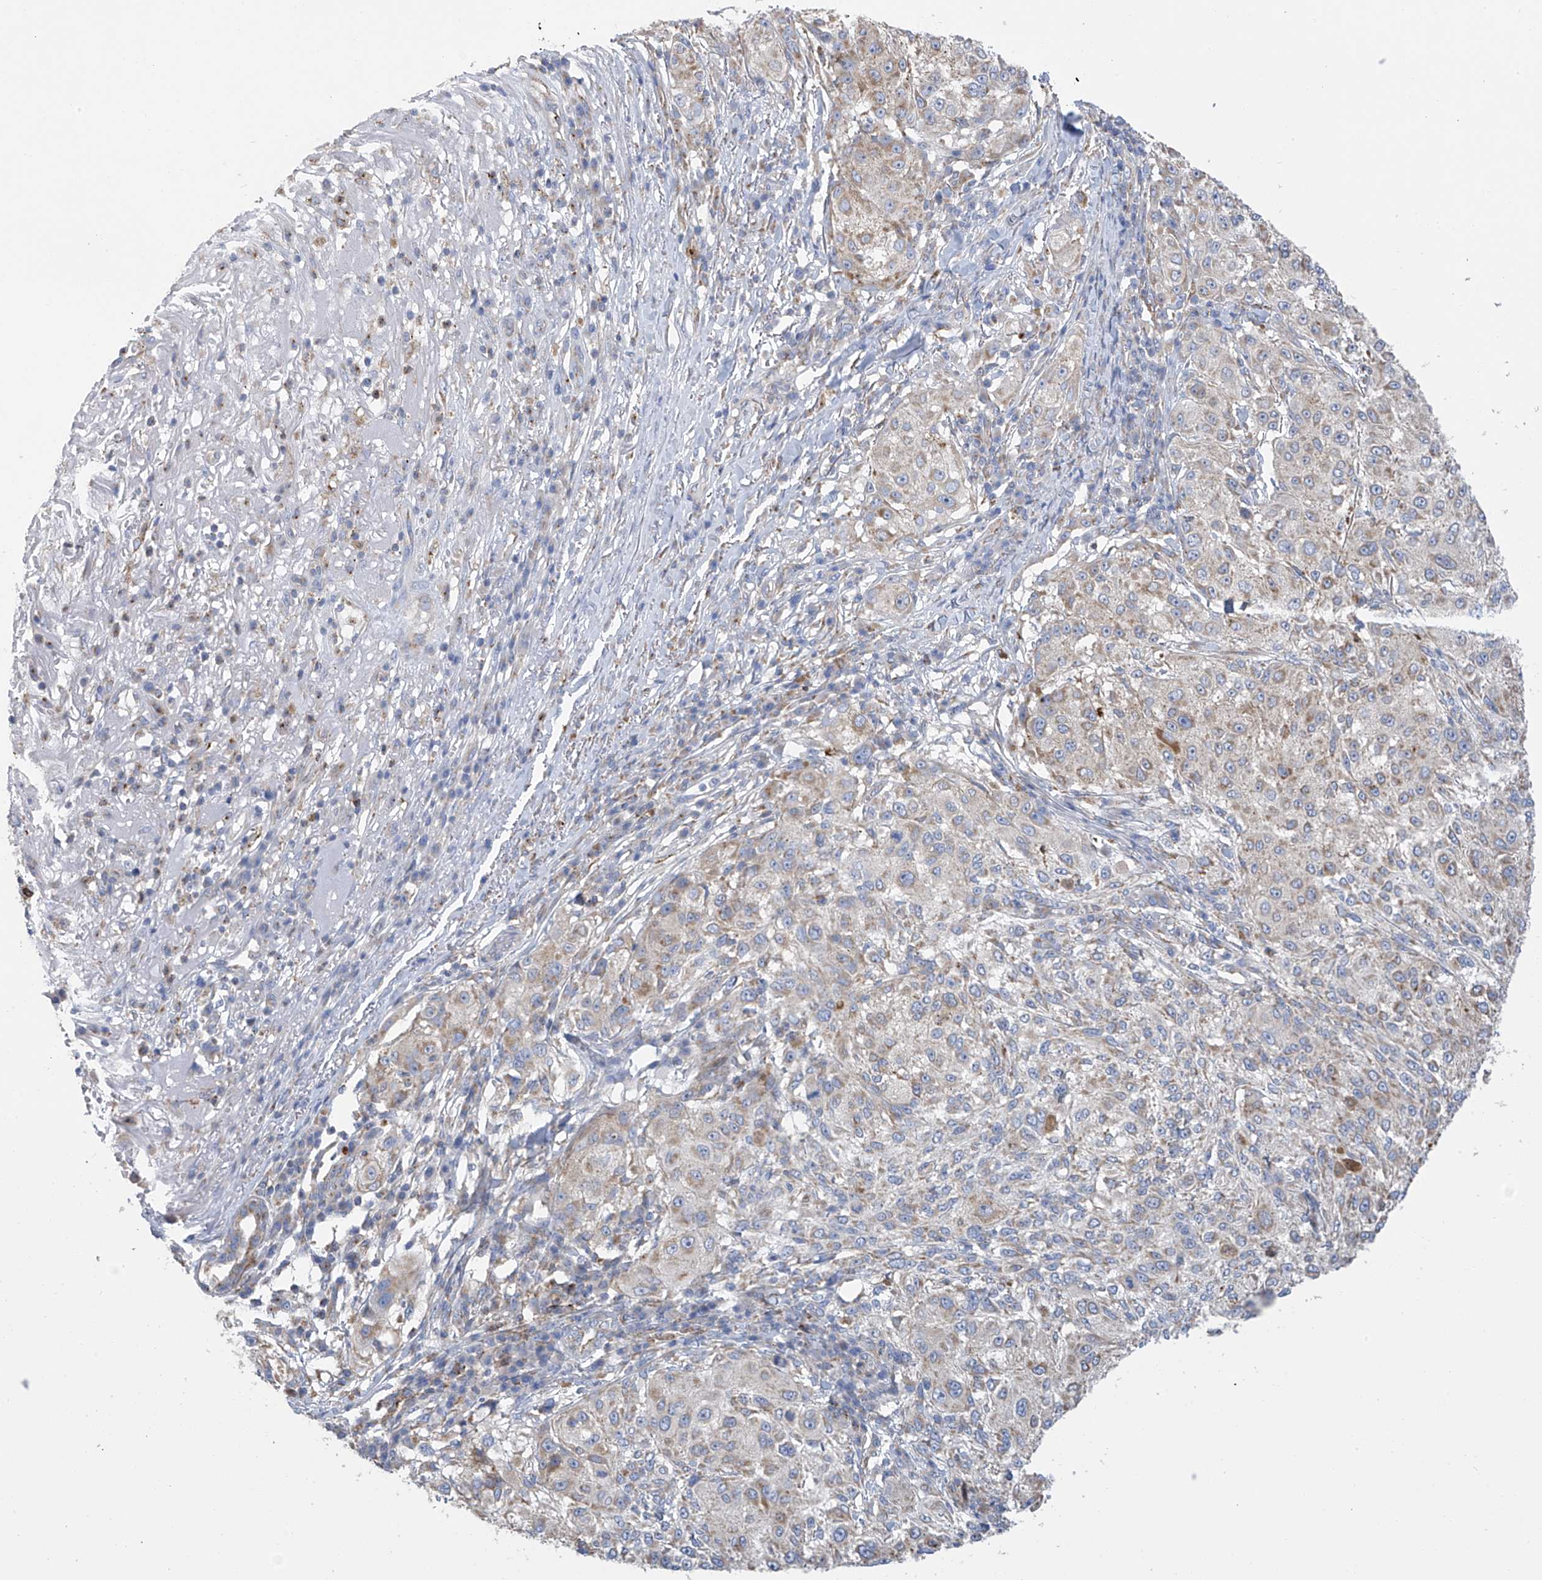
{"staining": {"intensity": "weak", "quantity": "25%-75%", "location": "cytoplasmic/membranous"}, "tissue": "melanoma", "cell_type": "Tumor cells", "image_type": "cancer", "snomed": [{"axis": "morphology", "description": "Necrosis, NOS"}, {"axis": "morphology", "description": "Malignant melanoma, NOS"}, {"axis": "topography", "description": "Skin"}], "caption": "Weak cytoplasmic/membranous positivity is seen in about 25%-75% of tumor cells in malignant melanoma.", "gene": "ITM2B", "patient": {"sex": "female", "age": 87}}